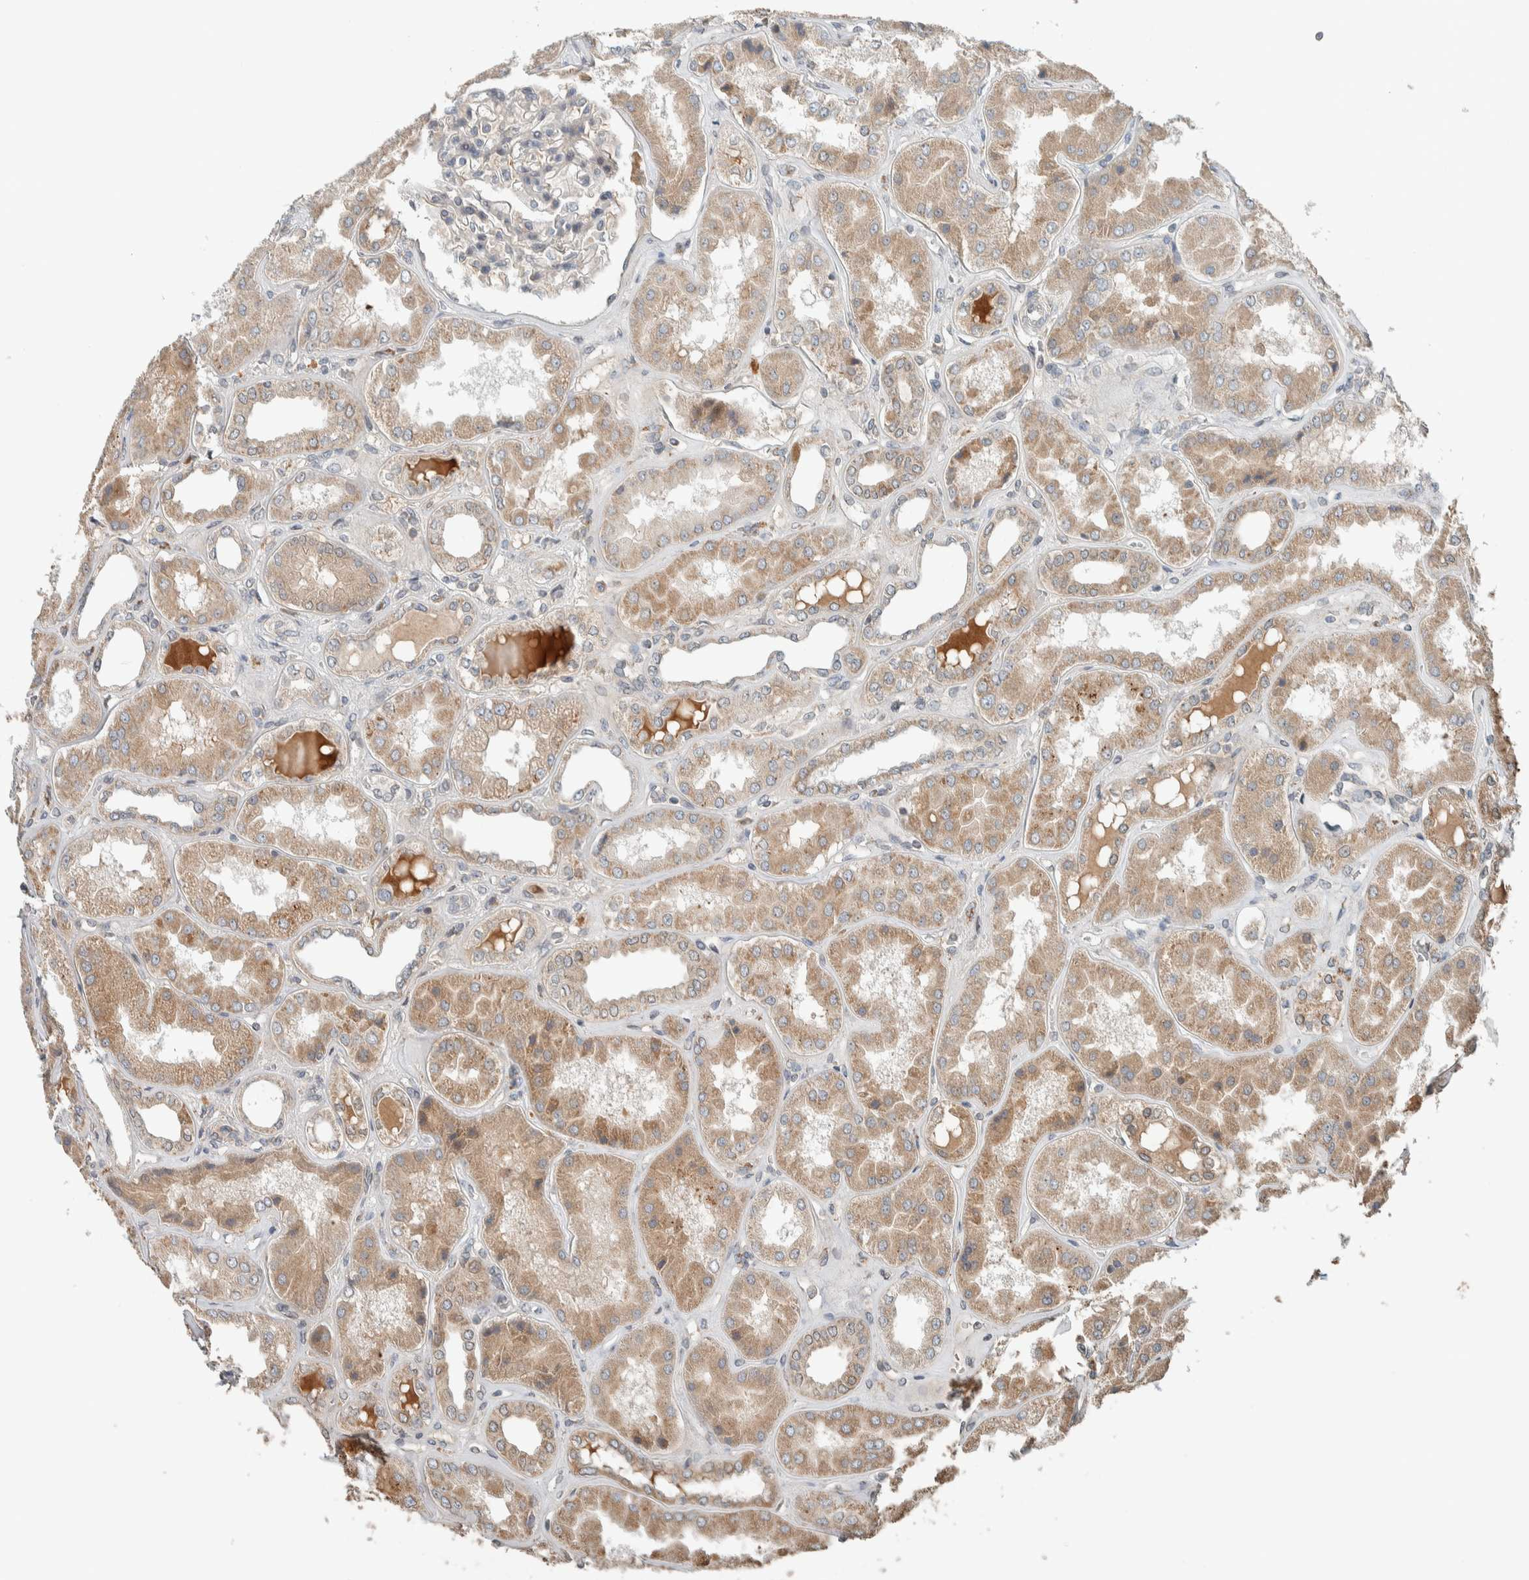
{"staining": {"intensity": "moderate", "quantity": "<25%", "location": "cytoplasmic/membranous"}, "tissue": "kidney", "cell_type": "Cells in glomeruli", "image_type": "normal", "snomed": [{"axis": "morphology", "description": "Normal tissue, NOS"}, {"axis": "topography", "description": "Kidney"}], "caption": "The histopathology image demonstrates a brown stain indicating the presence of a protein in the cytoplasmic/membranous of cells in glomeruli in kidney. The staining was performed using DAB (3,3'-diaminobenzidine) to visualize the protein expression in brown, while the nuclei were stained in blue with hematoxylin (Magnification: 20x).", "gene": "NBR1", "patient": {"sex": "female", "age": 56}}